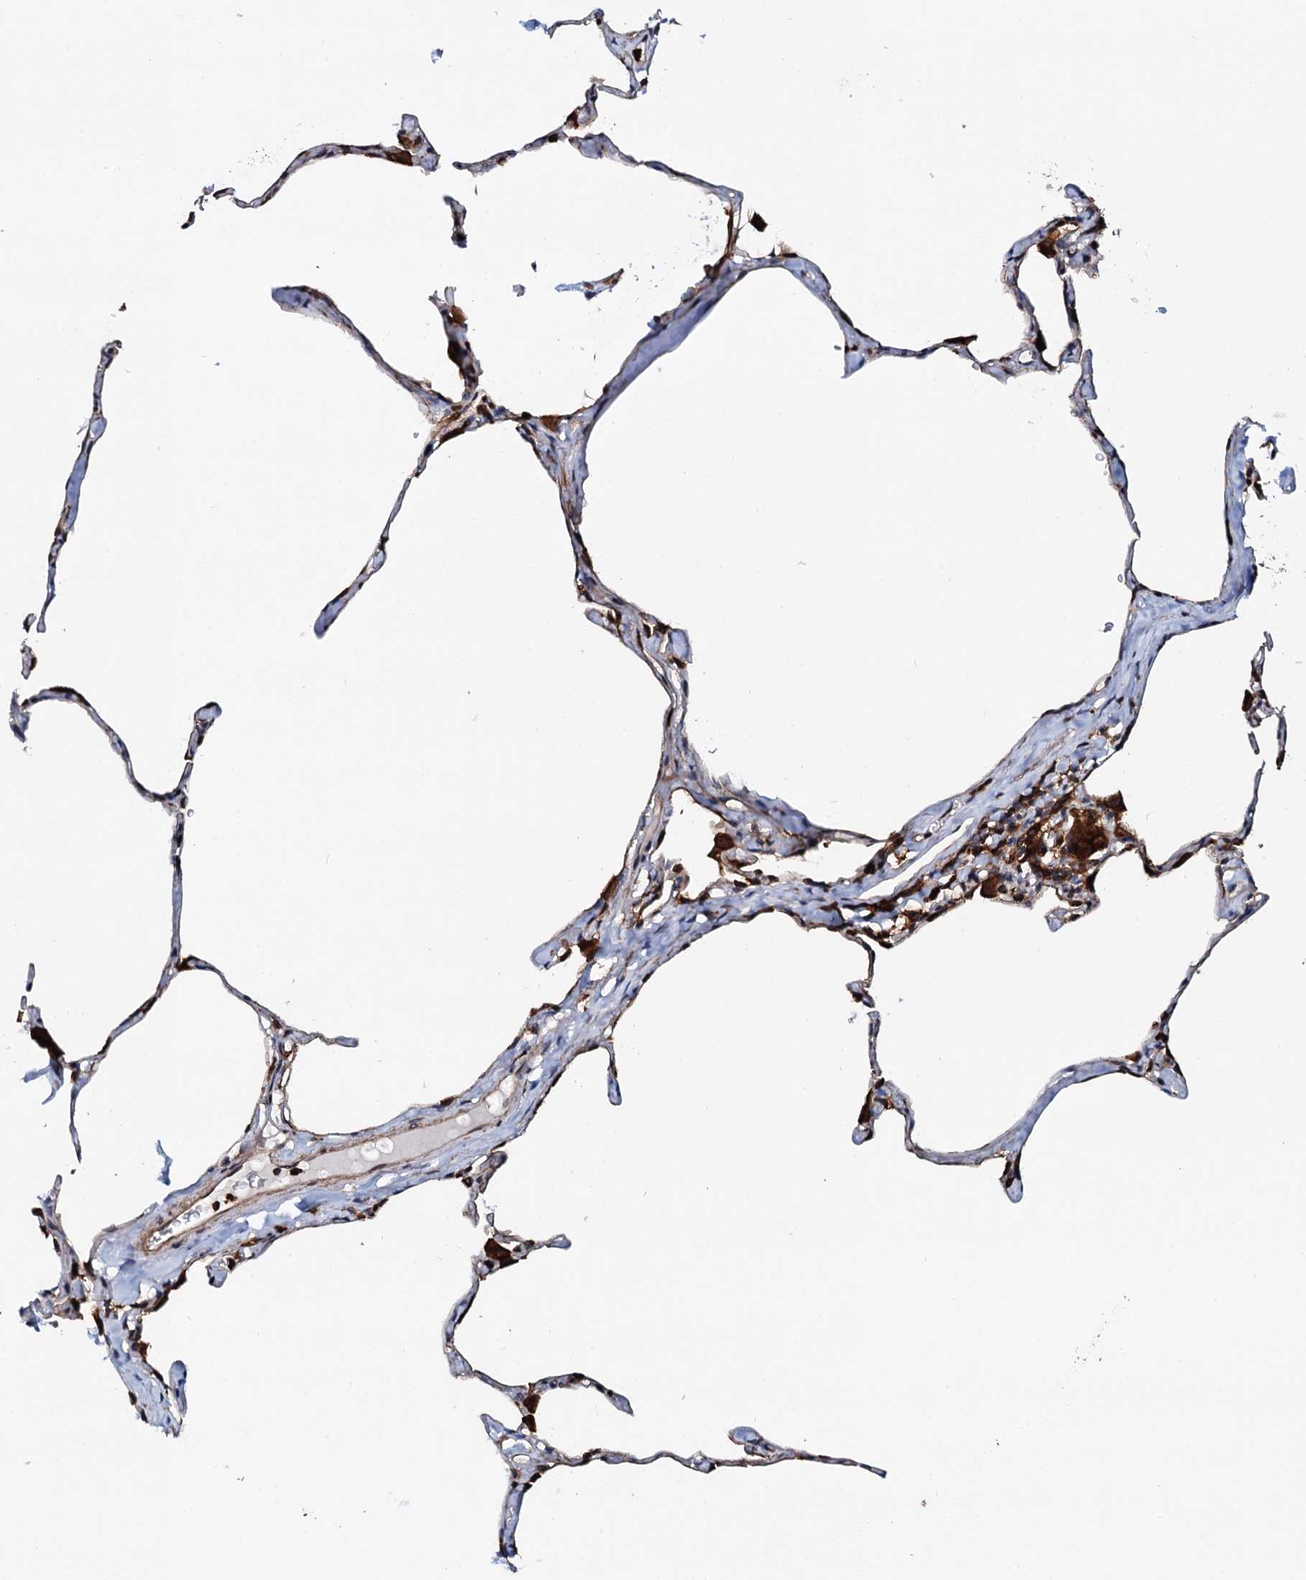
{"staining": {"intensity": "moderate", "quantity": "25%-75%", "location": "cytoplasmic/membranous"}, "tissue": "lung", "cell_type": "Alveolar cells", "image_type": "normal", "snomed": [{"axis": "morphology", "description": "Normal tissue, NOS"}, {"axis": "topography", "description": "Lung"}], "caption": "Immunohistochemistry photomicrograph of unremarkable human lung stained for a protein (brown), which displays medium levels of moderate cytoplasmic/membranous positivity in about 25%-75% of alveolar cells.", "gene": "VAMP8", "patient": {"sex": "male", "age": 65}}